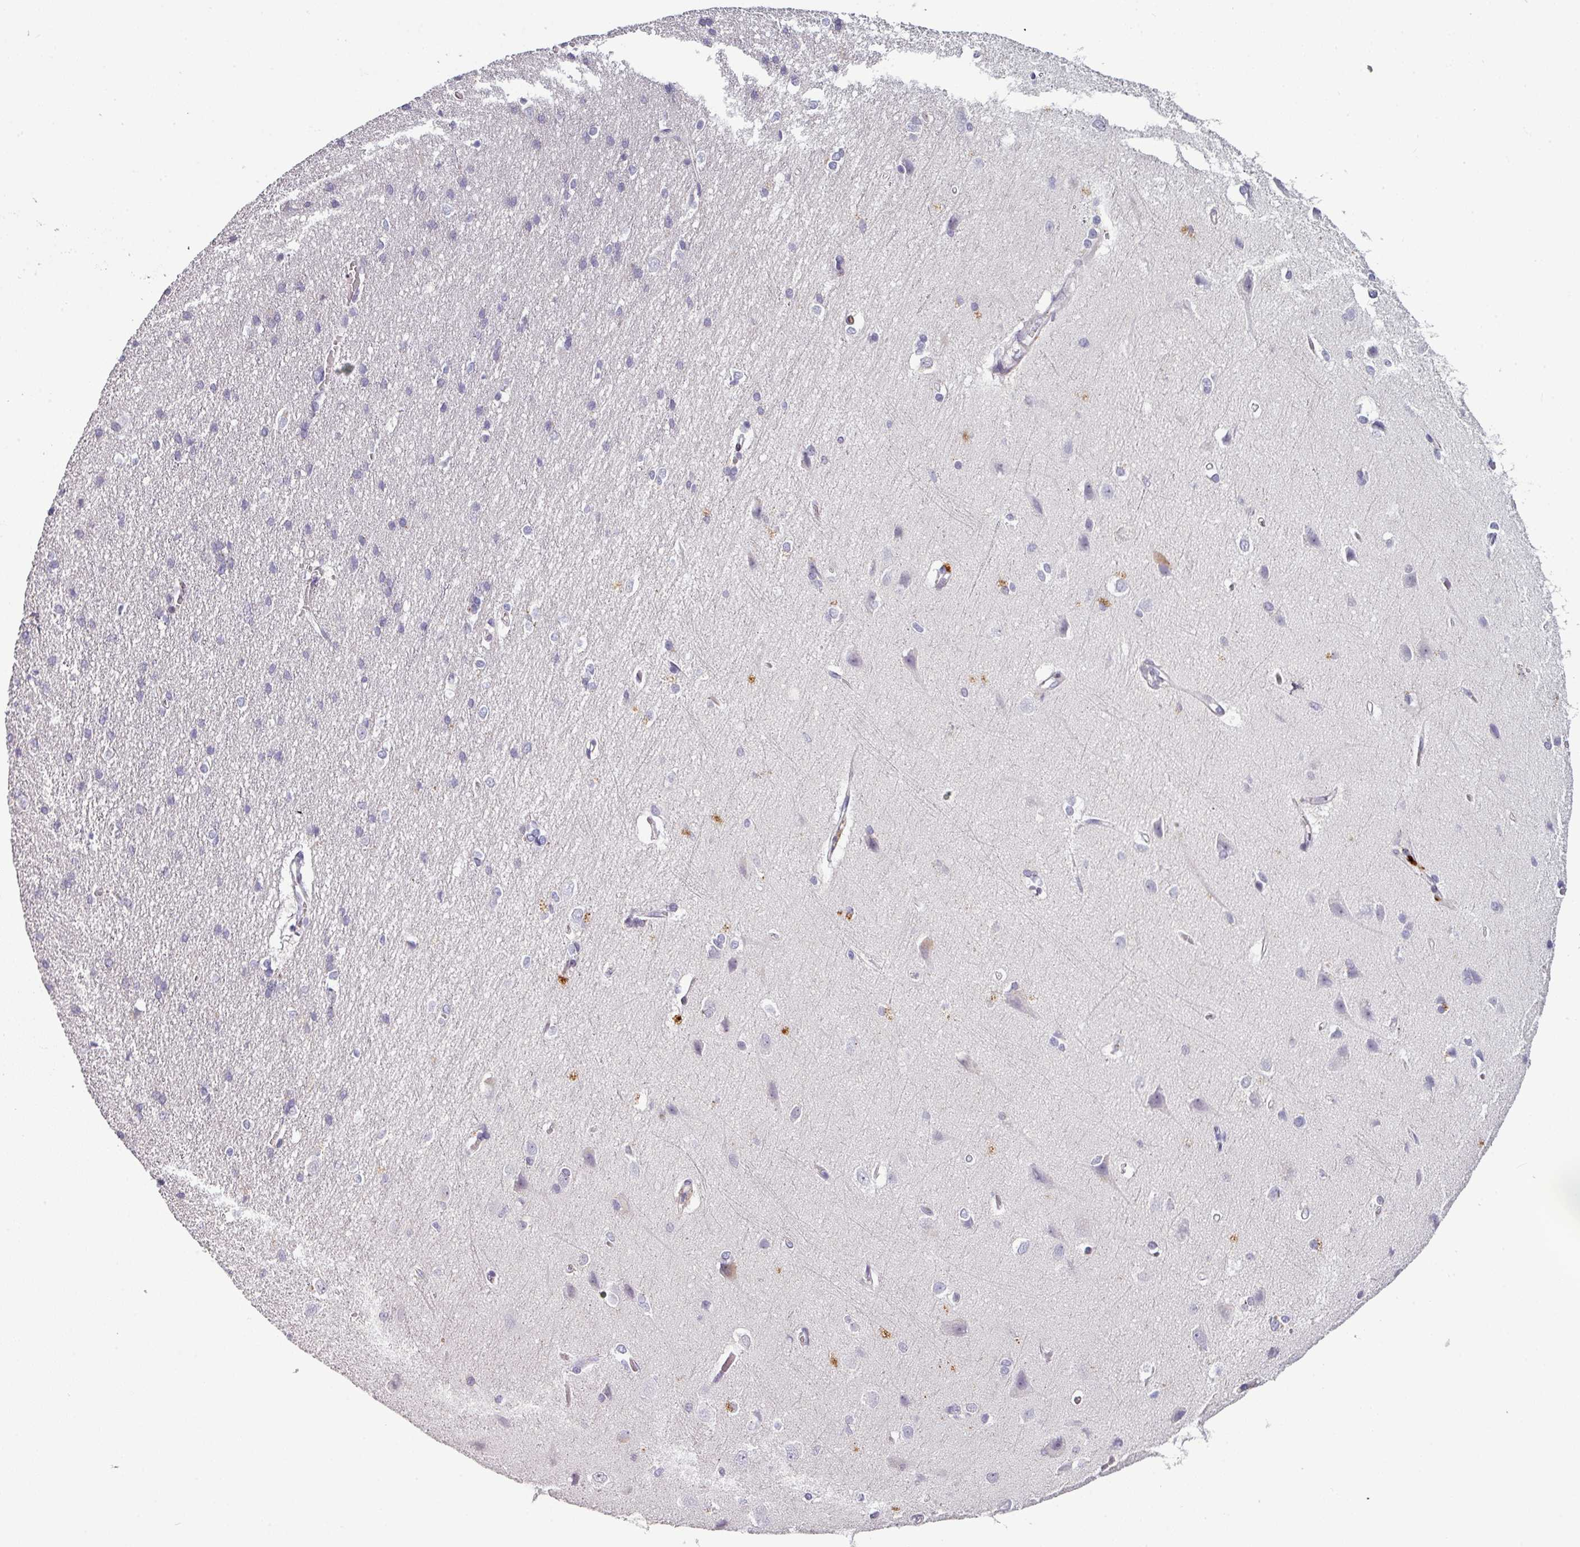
{"staining": {"intensity": "negative", "quantity": "none", "location": "none"}, "tissue": "cerebral cortex", "cell_type": "Endothelial cells", "image_type": "normal", "snomed": [{"axis": "morphology", "description": "Normal tissue, NOS"}, {"axis": "topography", "description": "Cerebral cortex"}], "caption": "The photomicrograph shows no staining of endothelial cells in unremarkable cerebral cortex.", "gene": "TMEFF1", "patient": {"sex": "male", "age": 37}}